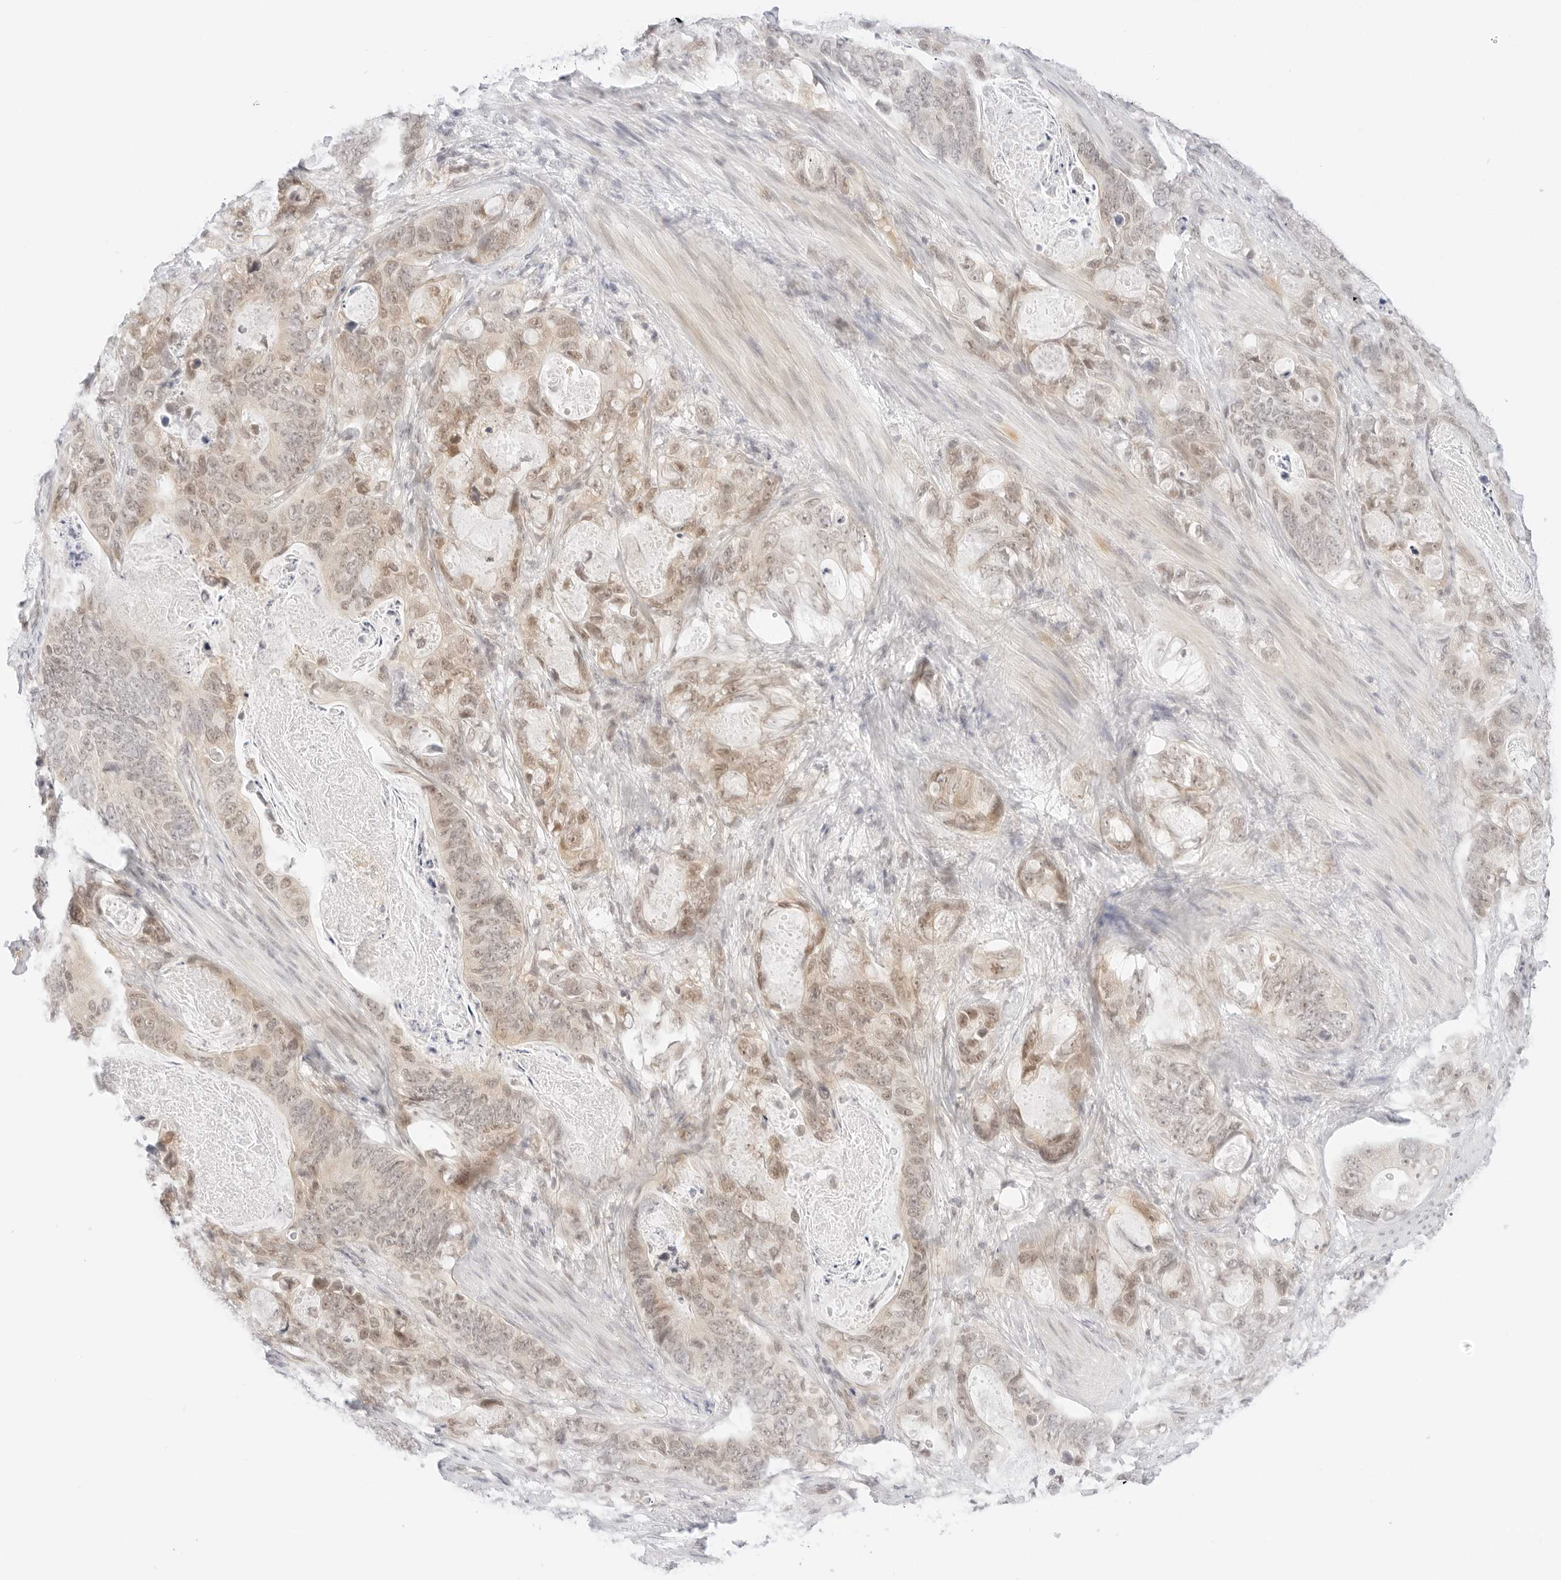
{"staining": {"intensity": "weak", "quantity": "25%-75%", "location": "cytoplasmic/membranous,nuclear"}, "tissue": "stomach cancer", "cell_type": "Tumor cells", "image_type": "cancer", "snomed": [{"axis": "morphology", "description": "Normal tissue, NOS"}, {"axis": "morphology", "description": "Adenocarcinoma, NOS"}, {"axis": "topography", "description": "Stomach"}], "caption": "Adenocarcinoma (stomach) tissue exhibits weak cytoplasmic/membranous and nuclear expression in approximately 25%-75% of tumor cells, visualized by immunohistochemistry.", "gene": "POLR3C", "patient": {"sex": "female", "age": 89}}